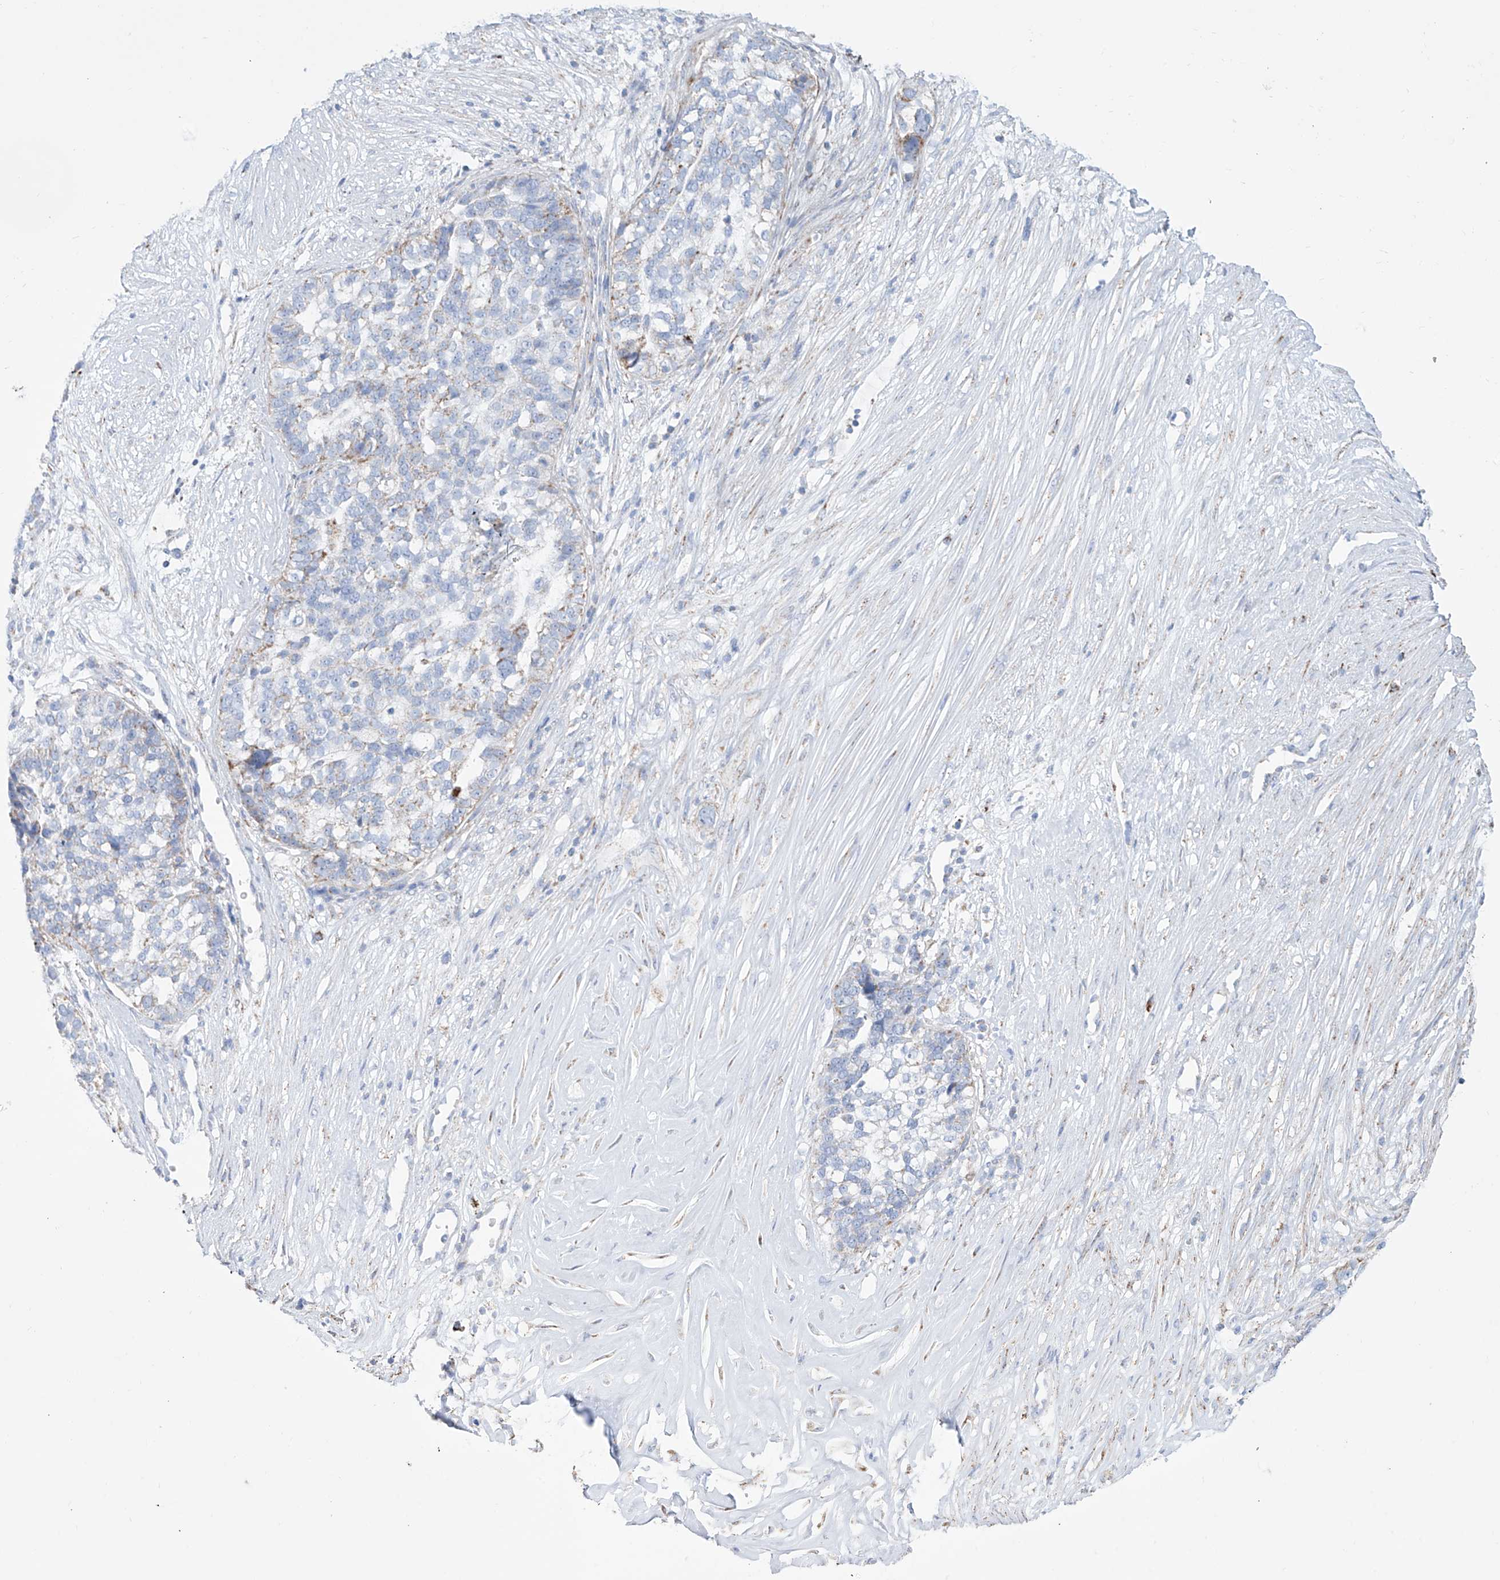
{"staining": {"intensity": "weak", "quantity": "25%-75%", "location": "cytoplasmic/membranous"}, "tissue": "ovarian cancer", "cell_type": "Tumor cells", "image_type": "cancer", "snomed": [{"axis": "morphology", "description": "Cystadenocarcinoma, serous, NOS"}, {"axis": "topography", "description": "Ovary"}], "caption": "An image showing weak cytoplasmic/membranous positivity in about 25%-75% of tumor cells in ovarian cancer (serous cystadenocarcinoma), as visualized by brown immunohistochemical staining.", "gene": "ALDH6A1", "patient": {"sex": "female", "age": 59}}